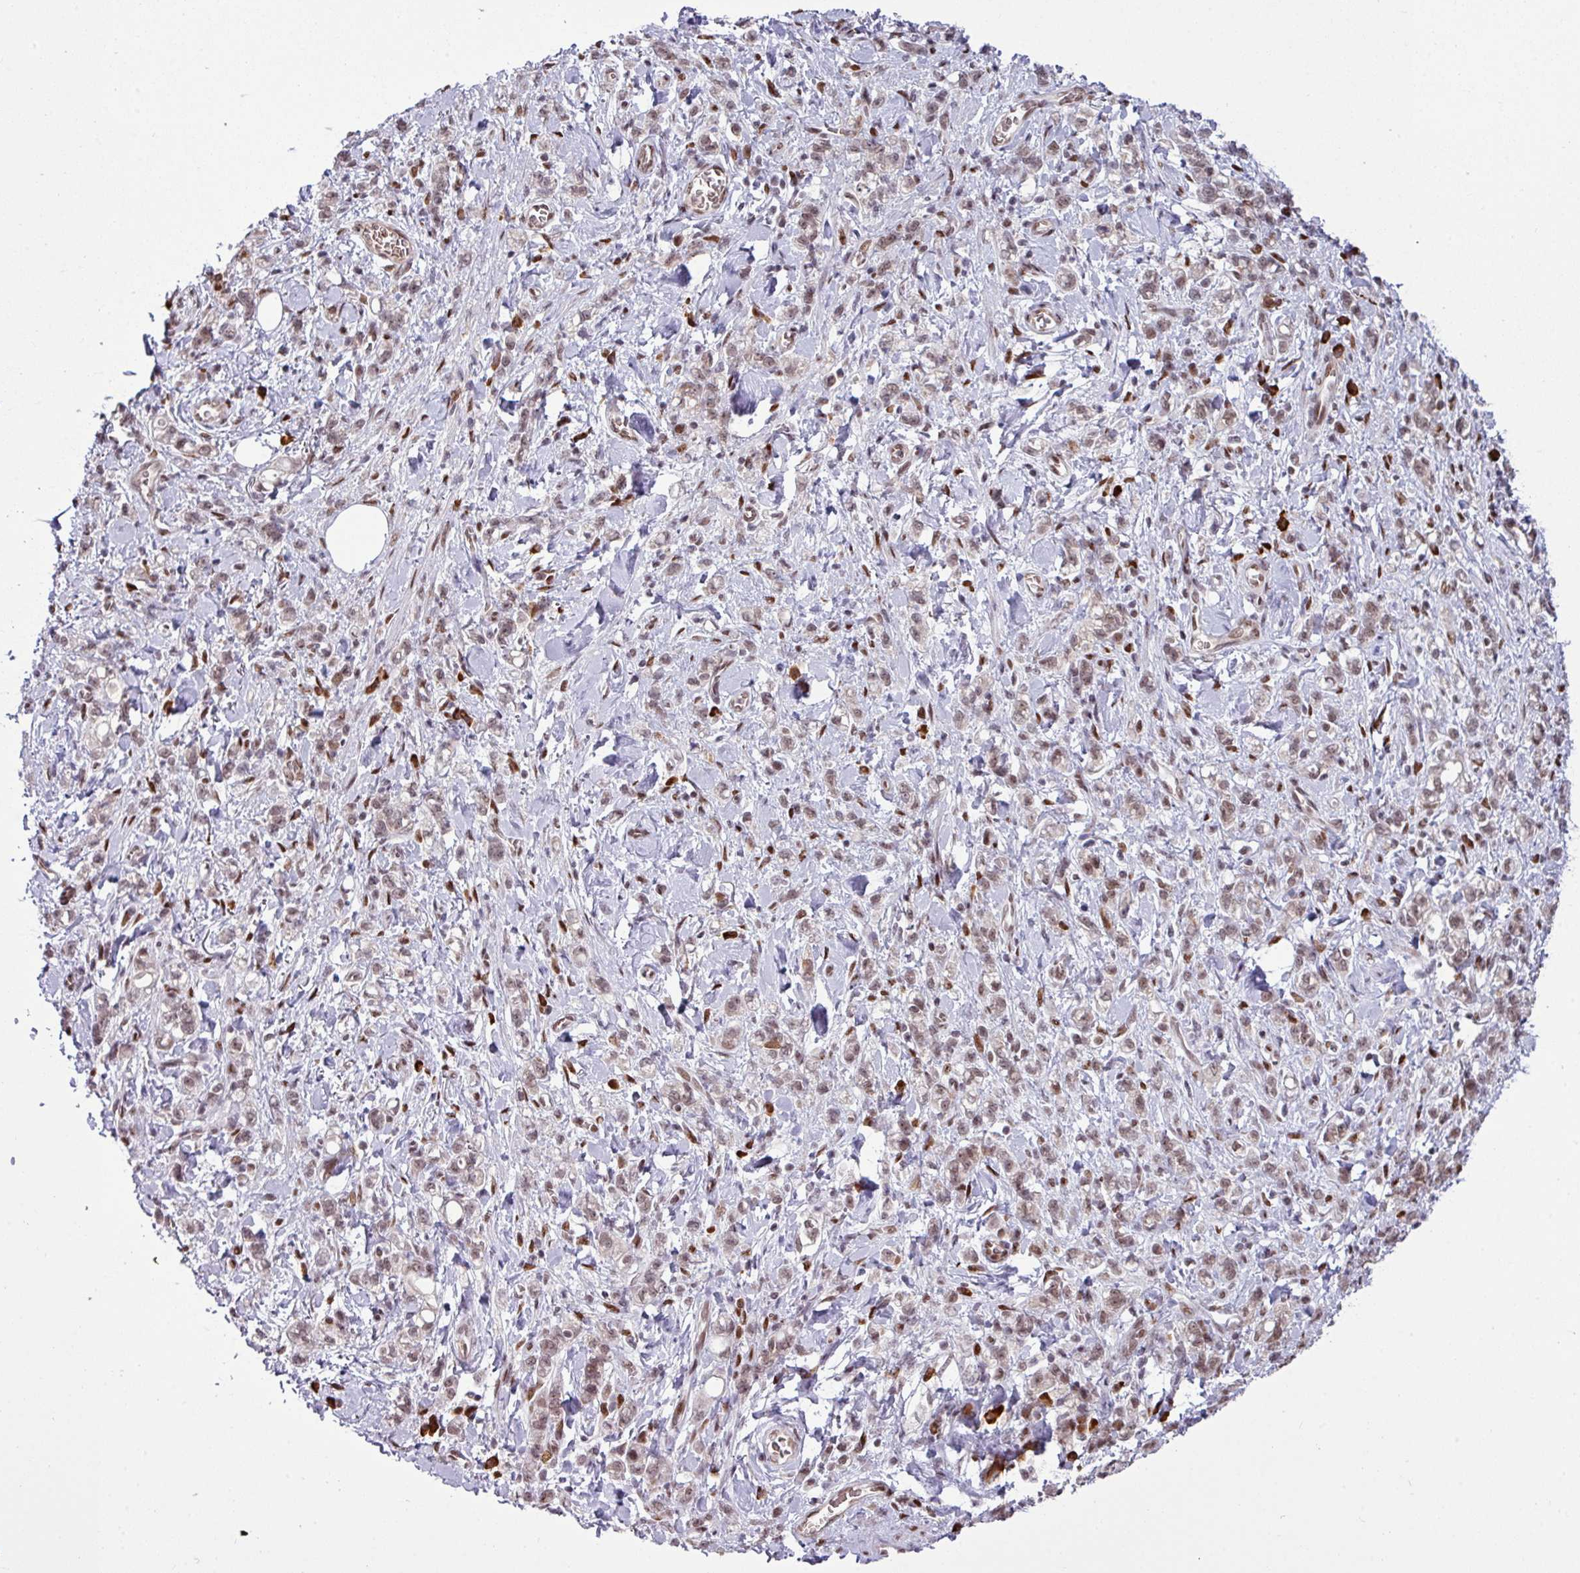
{"staining": {"intensity": "weak", "quantity": ">75%", "location": "nuclear"}, "tissue": "stomach cancer", "cell_type": "Tumor cells", "image_type": "cancer", "snomed": [{"axis": "morphology", "description": "Adenocarcinoma, NOS"}, {"axis": "topography", "description": "Stomach"}], "caption": "DAB immunohistochemical staining of human stomach adenocarcinoma exhibits weak nuclear protein staining in approximately >75% of tumor cells. (Stains: DAB (3,3'-diaminobenzidine) in brown, nuclei in blue, Microscopy: brightfield microscopy at high magnification).", "gene": "PRDM5", "patient": {"sex": "male", "age": 77}}